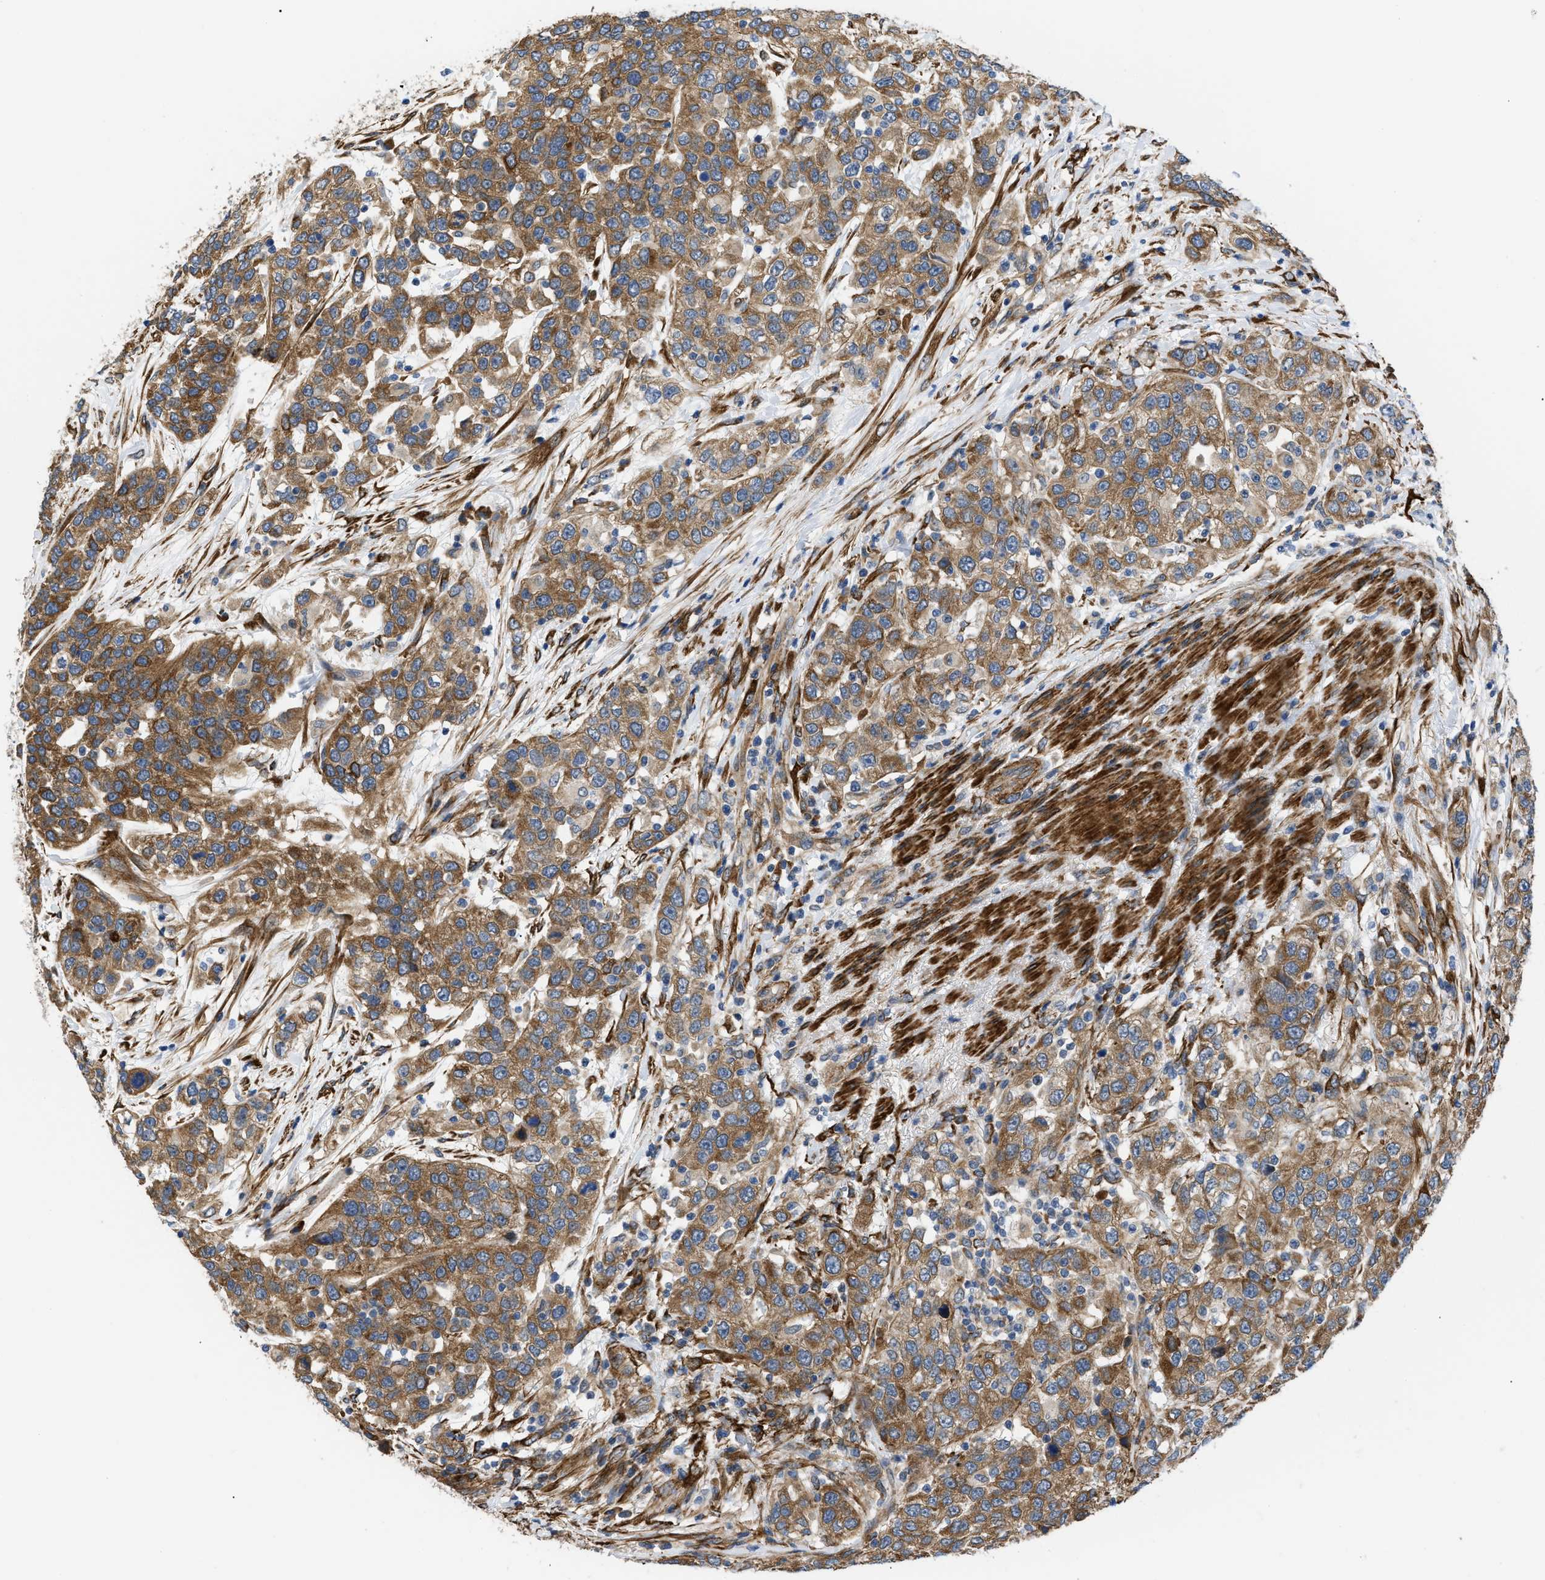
{"staining": {"intensity": "moderate", "quantity": ">75%", "location": "cytoplasmic/membranous"}, "tissue": "urothelial cancer", "cell_type": "Tumor cells", "image_type": "cancer", "snomed": [{"axis": "morphology", "description": "Urothelial carcinoma, High grade"}, {"axis": "topography", "description": "Urinary bladder"}], "caption": "Immunohistochemistry (IHC) photomicrograph of high-grade urothelial carcinoma stained for a protein (brown), which displays medium levels of moderate cytoplasmic/membranous expression in approximately >75% of tumor cells.", "gene": "MYO10", "patient": {"sex": "female", "age": 80}}